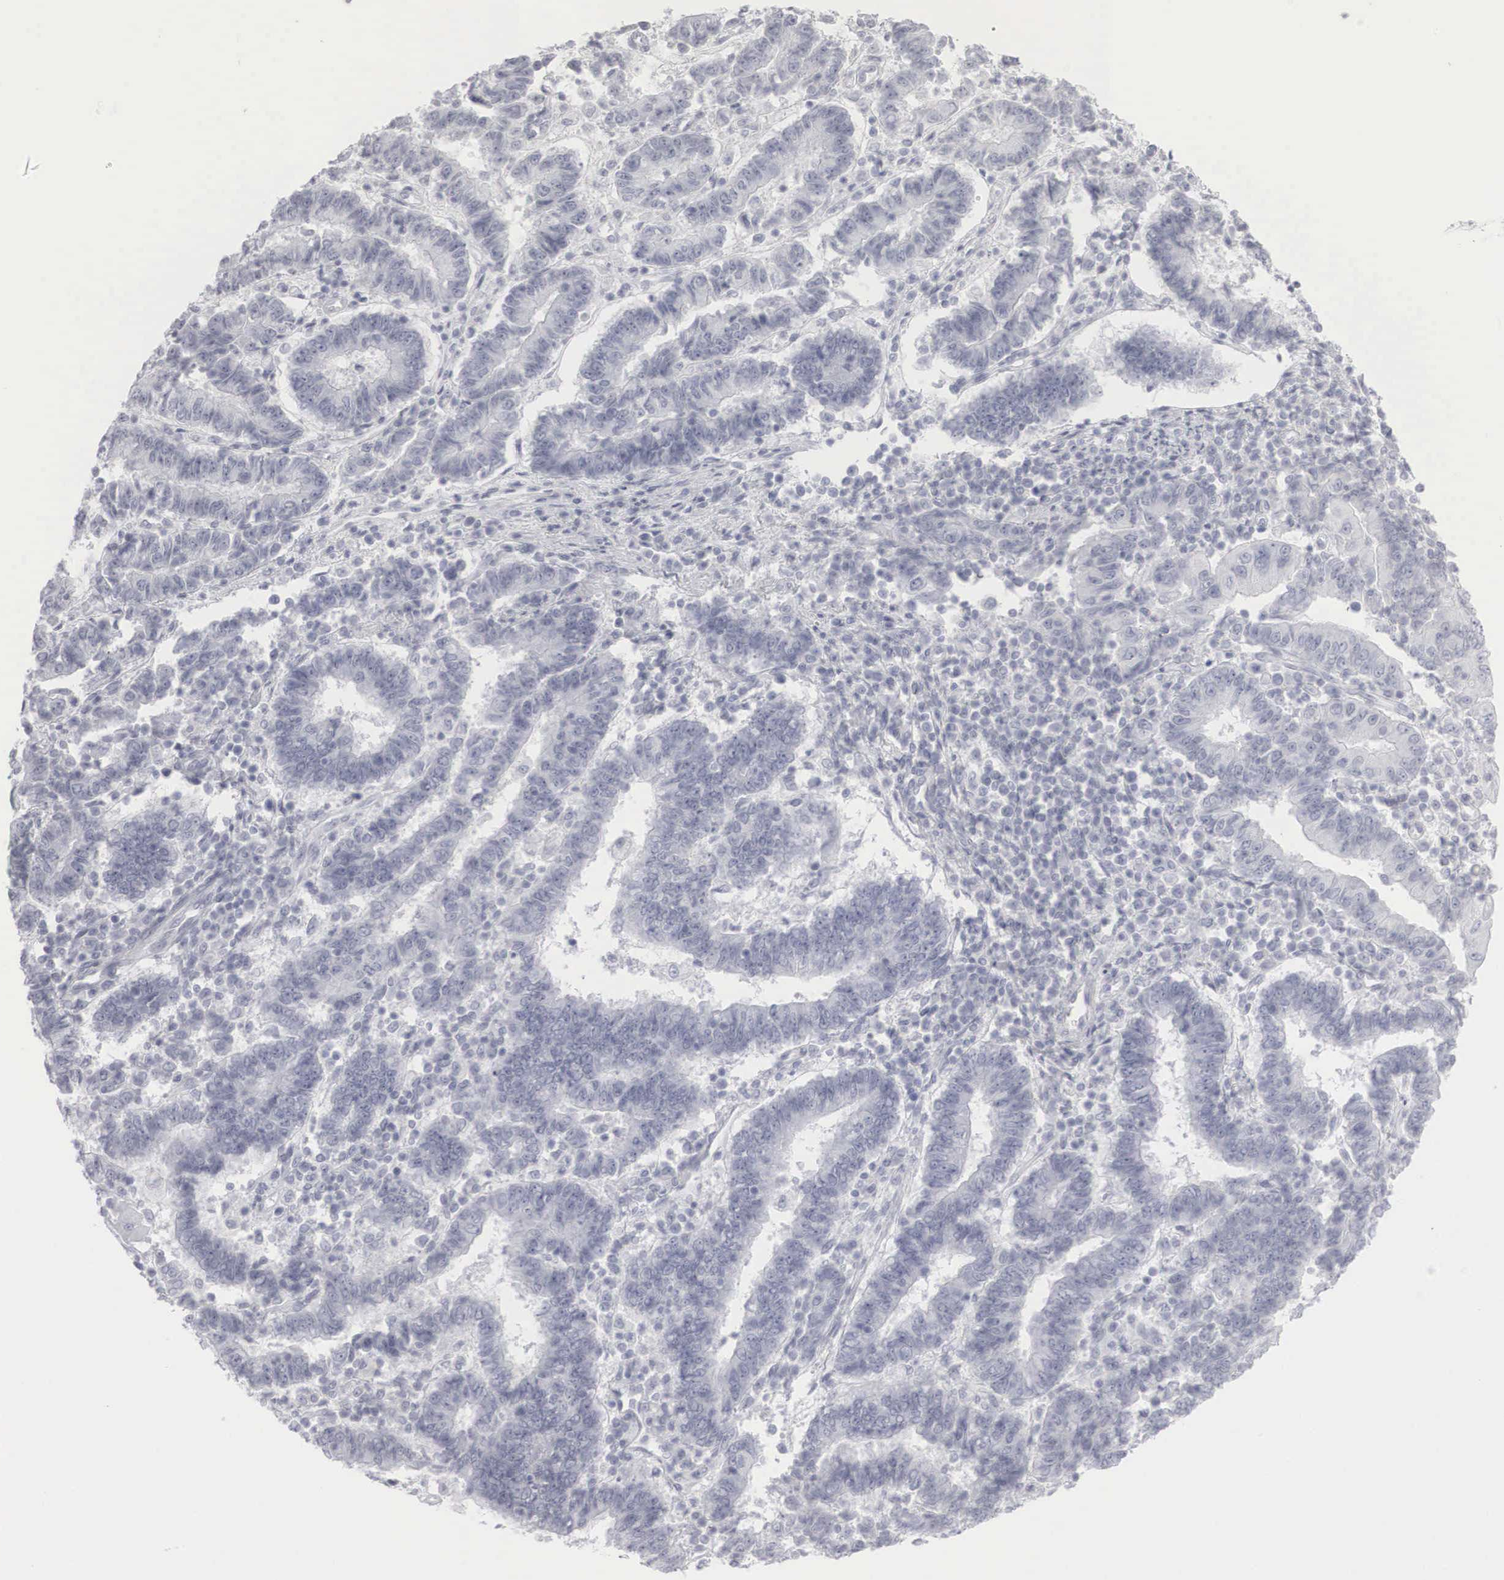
{"staining": {"intensity": "negative", "quantity": "none", "location": "none"}, "tissue": "endometrial cancer", "cell_type": "Tumor cells", "image_type": "cancer", "snomed": [{"axis": "morphology", "description": "Adenocarcinoma, NOS"}, {"axis": "topography", "description": "Endometrium"}], "caption": "This micrograph is of endometrial cancer (adenocarcinoma) stained with immunohistochemistry (IHC) to label a protein in brown with the nuclei are counter-stained blue. There is no expression in tumor cells.", "gene": "KRT14", "patient": {"sex": "female", "age": 75}}